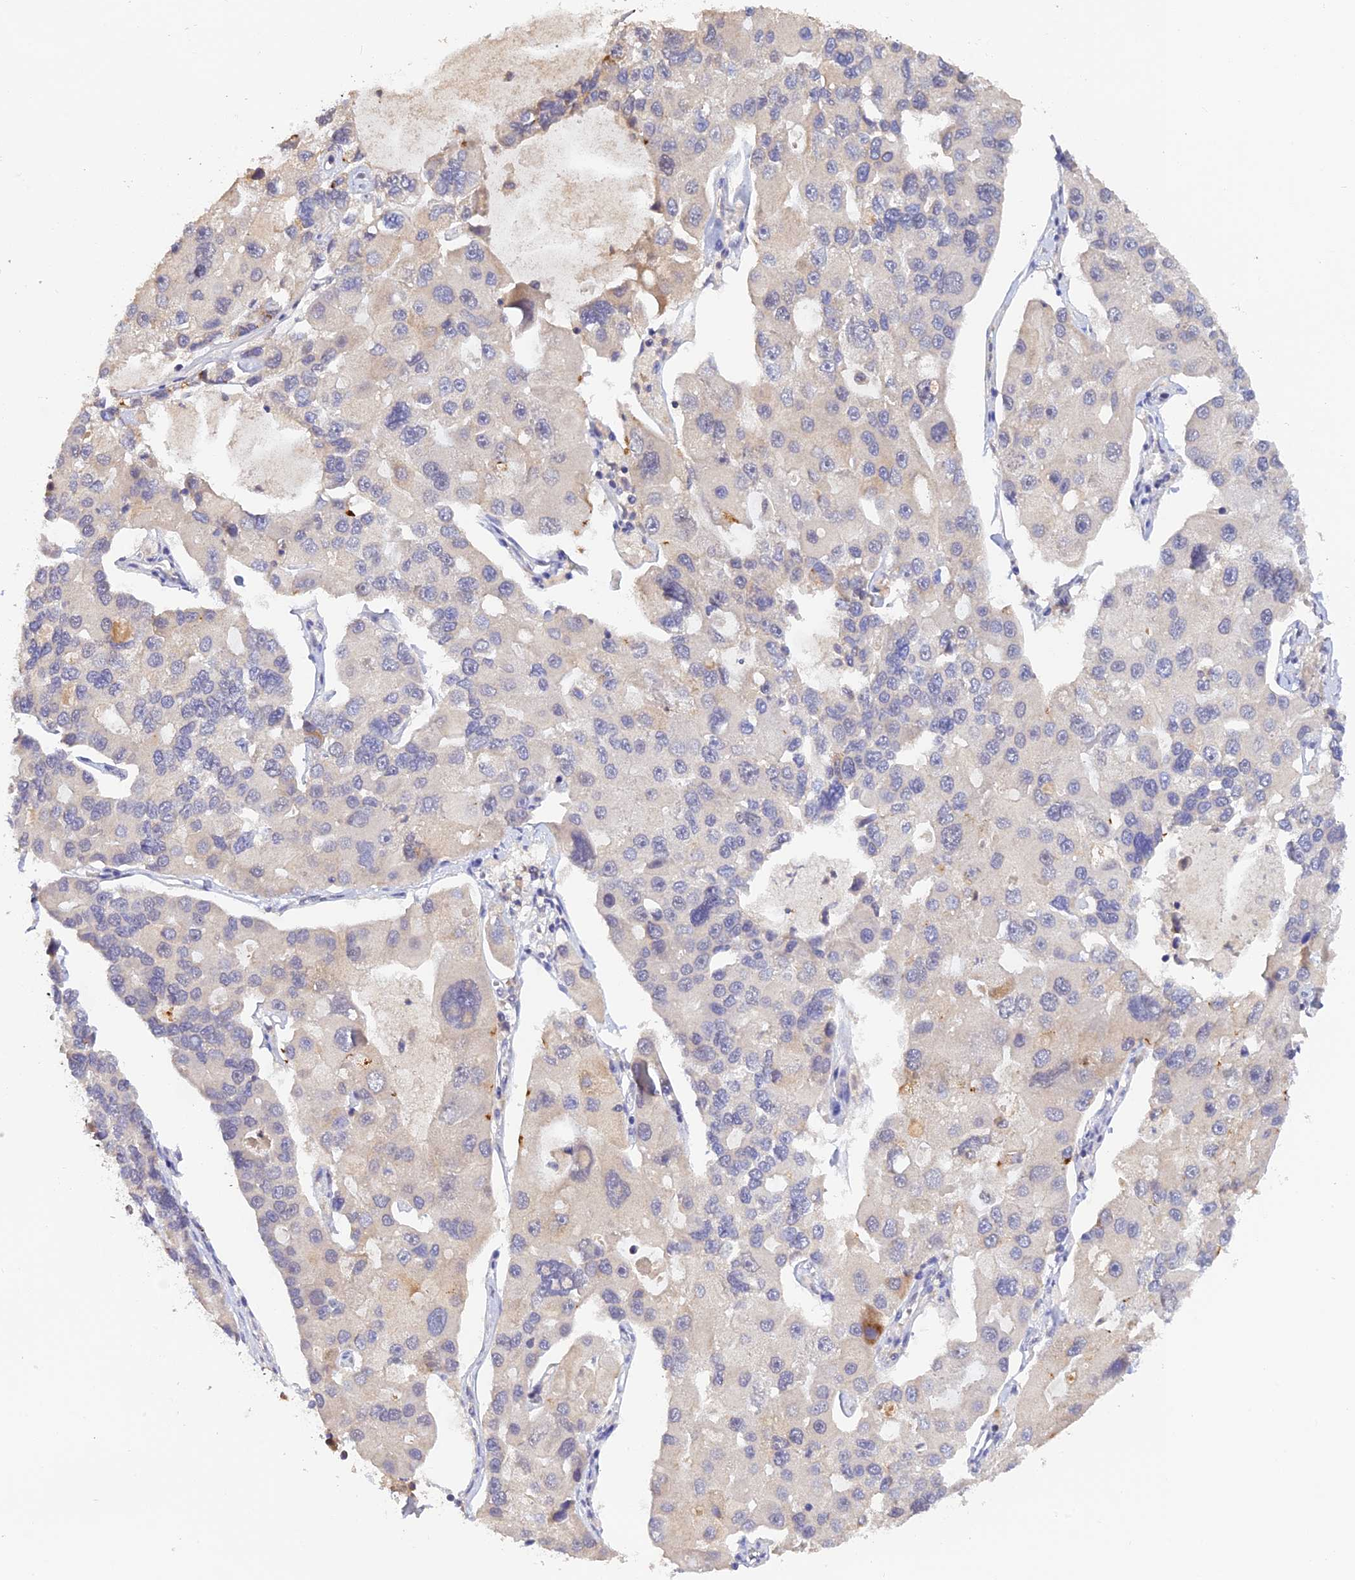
{"staining": {"intensity": "negative", "quantity": "none", "location": "none"}, "tissue": "lung cancer", "cell_type": "Tumor cells", "image_type": "cancer", "snomed": [{"axis": "morphology", "description": "Adenocarcinoma, NOS"}, {"axis": "topography", "description": "Lung"}], "caption": "High power microscopy micrograph of an immunohistochemistry image of lung cancer, revealing no significant expression in tumor cells.", "gene": "ZNF436", "patient": {"sex": "female", "age": 54}}